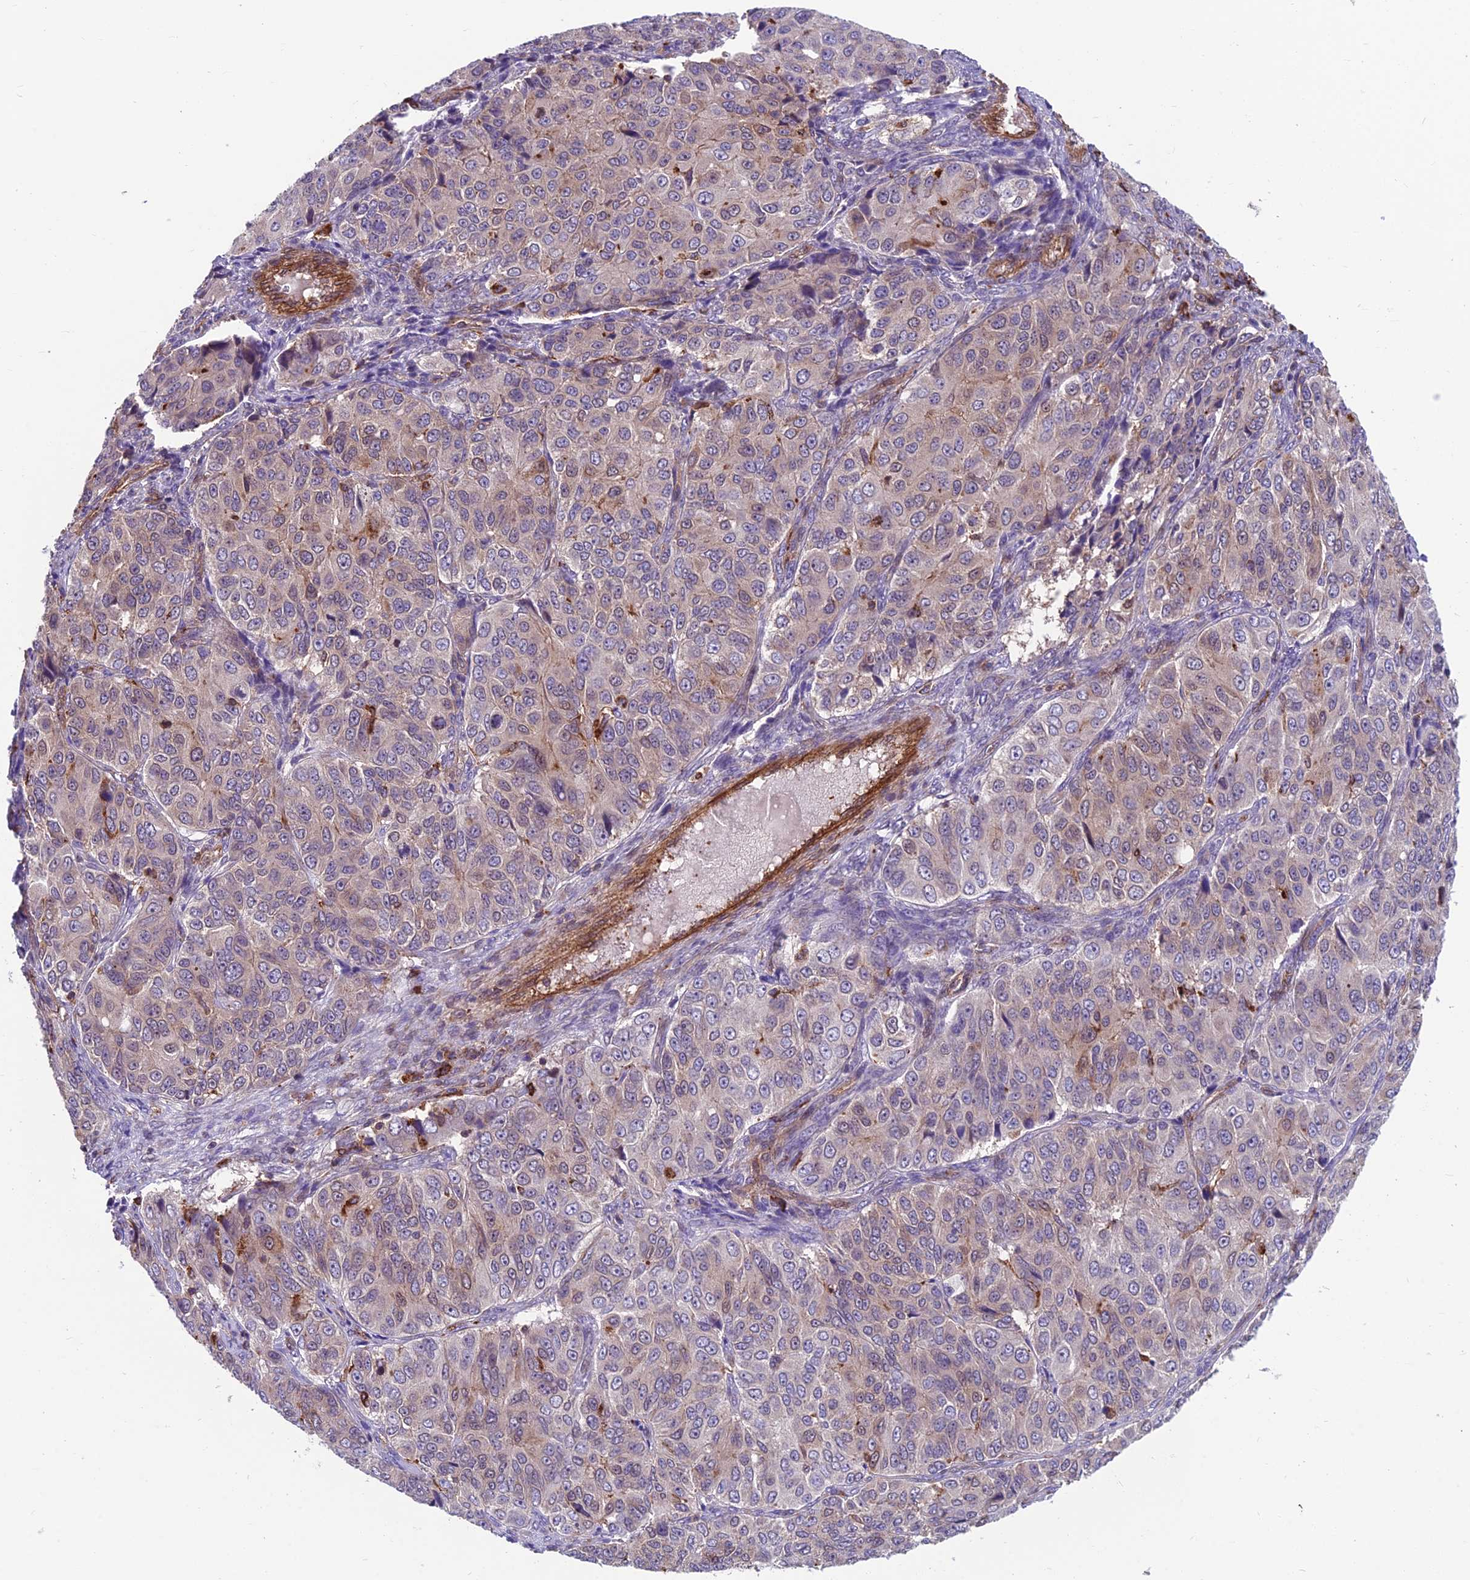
{"staining": {"intensity": "weak", "quantity": "<25%", "location": "cytoplasmic/membranous"}, "tissue": "ovarian cancer", "cell_type": "Tumor cells", "image_type": "cancer", "snomed": [{"axis": "morphology", "description": "Carcinoma, endometroid"}, {"axis": "topography", "description": "Ovary"}], "caption": "High magnification brightfield microscopy of ovarian cancer (endometroid carcinoma) stained with DAB (3,3'-diaminobenzidine) (brown) and counterstained with hematoxylin (blue): tumor cells show no significant expression.", "gene": "RTN4RL1", "patient": {"sex": "female", "age": 51}}